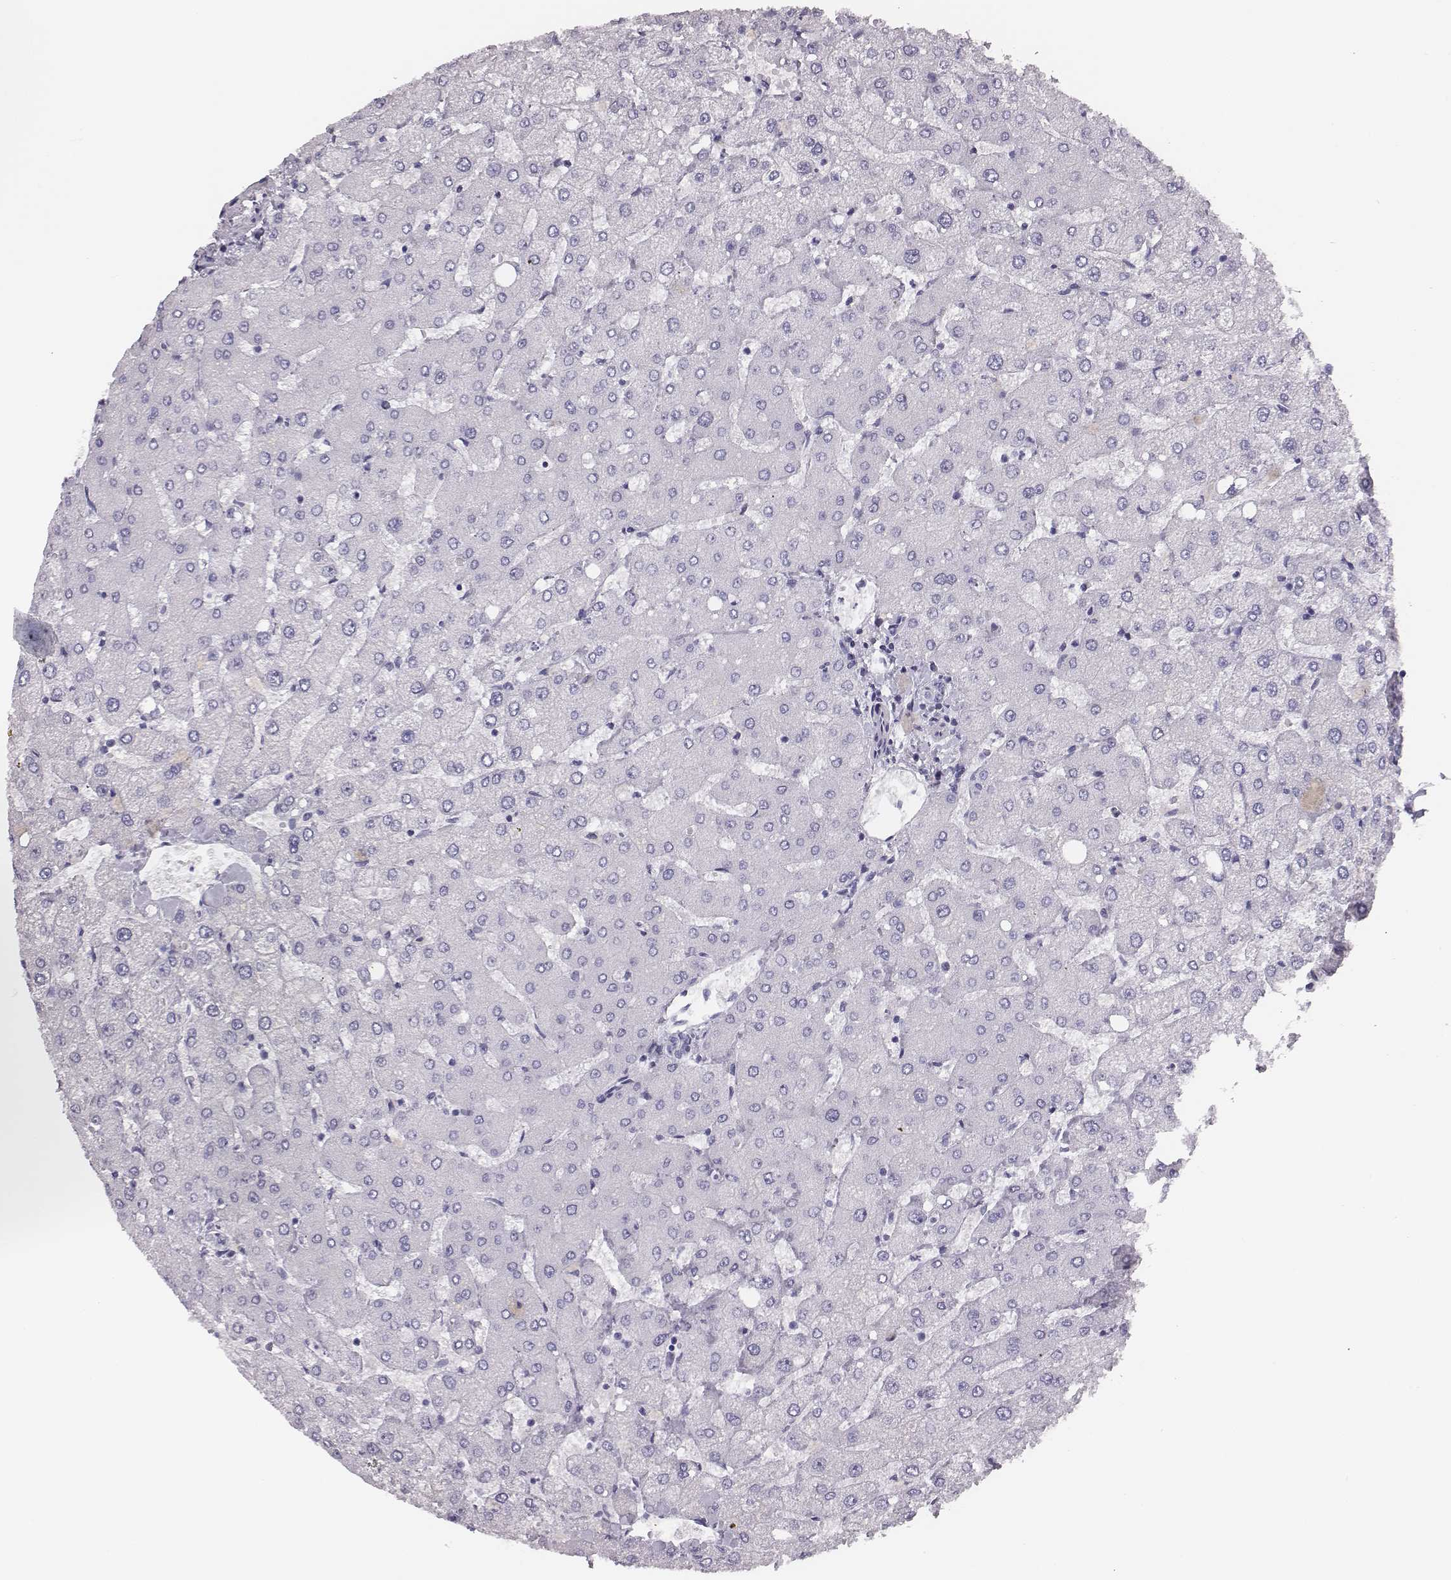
{"staining": {"intensity": "negative", "quantity": "none", "location": "none"}, "tissue": "liver", "cell_type": "Cholangiocytes", "image_type": "normal", "snomed": [{"axis": "morphology", "description": "Normal tissue, NOS"}, {"axis": "topography", "description": "Liver"}], "caption": "Cholangiocytes are negative for protein expression in normal human liver. (DAB (3,3'-diaminobenzidine) immunohistochemistry with hematoxylin counter stain).", "gene": "H1", "patient": {"sex": "female", "age": 54}}